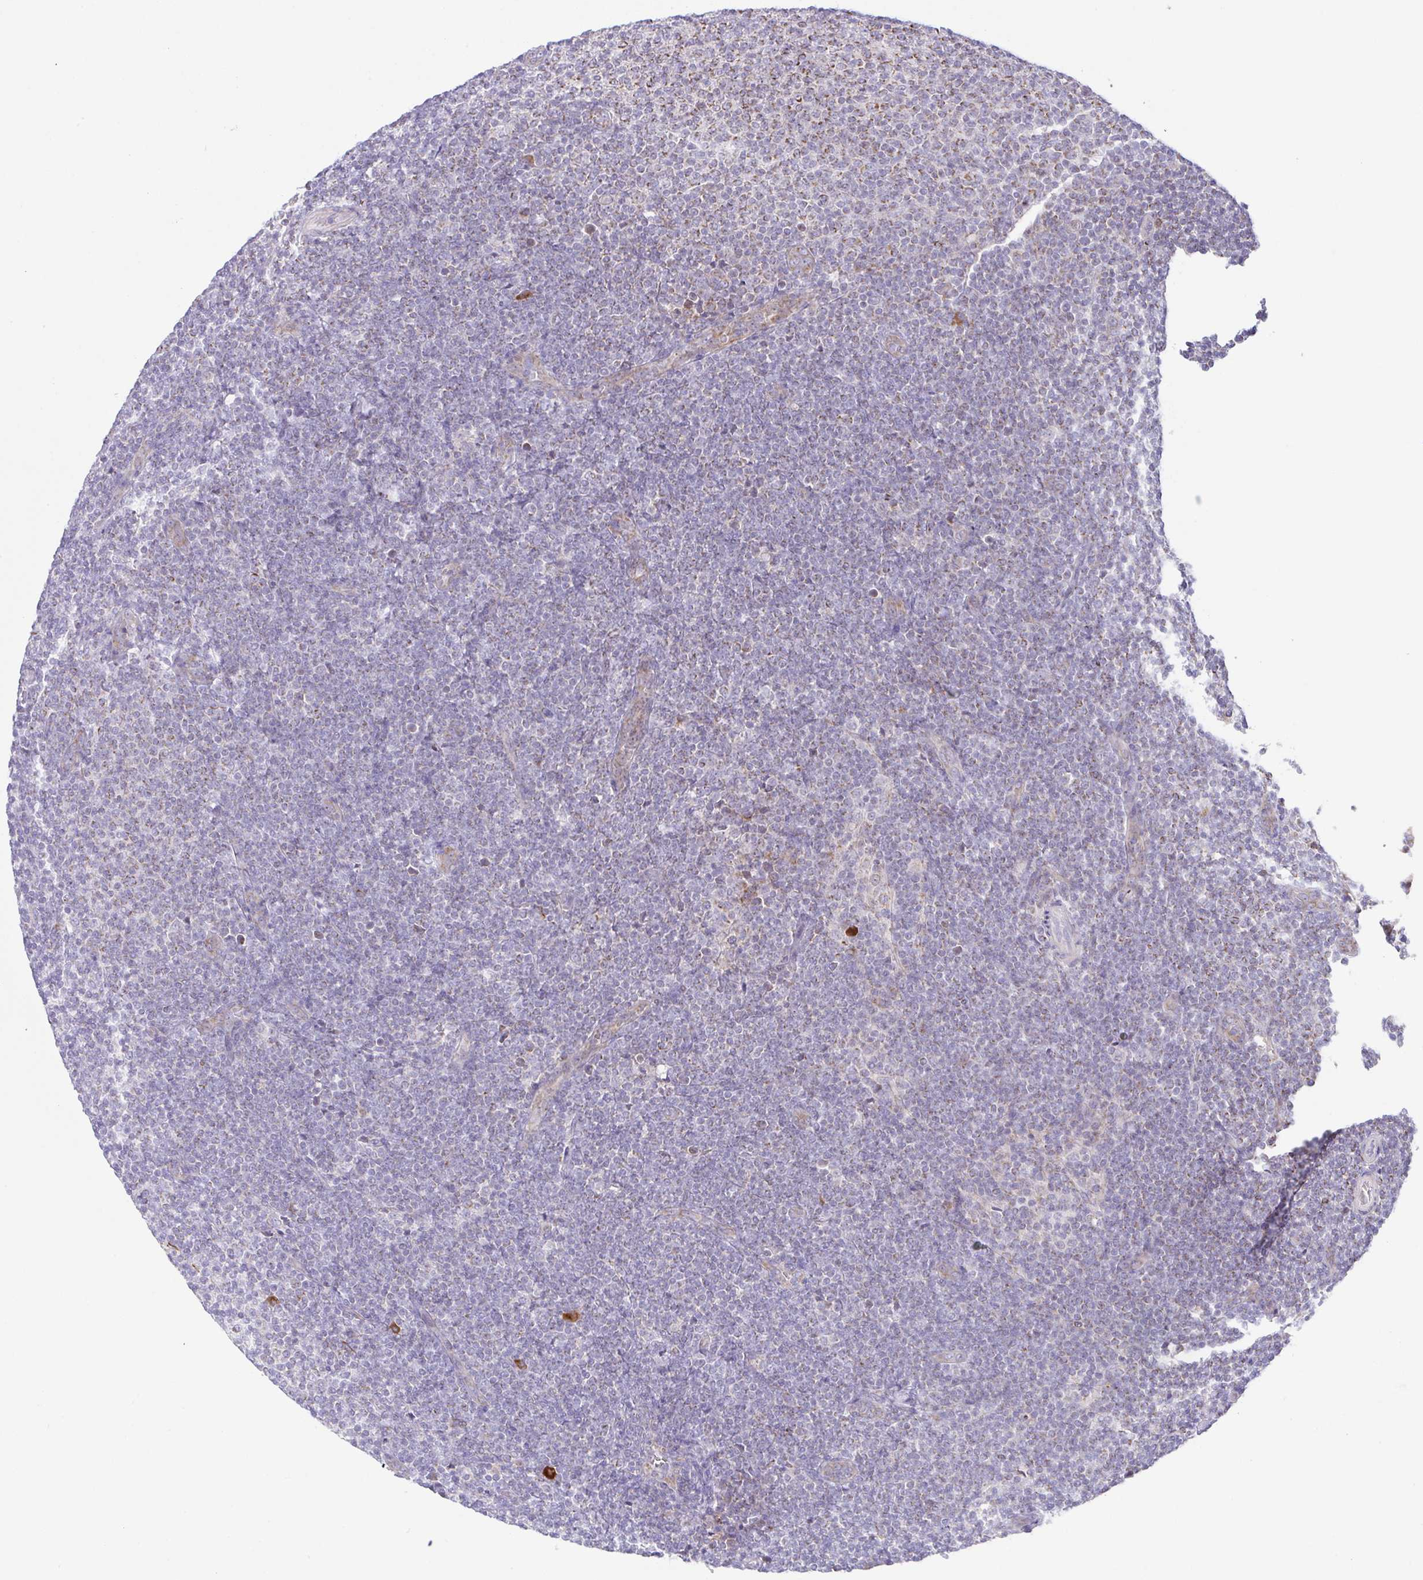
{"staining": {"intensity": "weak", "quantity": "25%-75%", "location": "cytoplasmic/membranous"}, "tissue": "lymphoma", "cell_type": "Tumor cells", "image_type": "cancer", "snomed": [{"axis": "morphology", "description": "Malignant lymphoma, non-Hodgkin's type, Low grade"}, {"axis": "topography", "description": "Lymph node"}], "caption": "Lymphoma stained with DAB IHC reveals low levels of weak cytoplasmic/membranous staining in approximately 25%-75% of tumor cells.", "gene": "CHDH", "patient": {"sex": "male", "age": 66}}